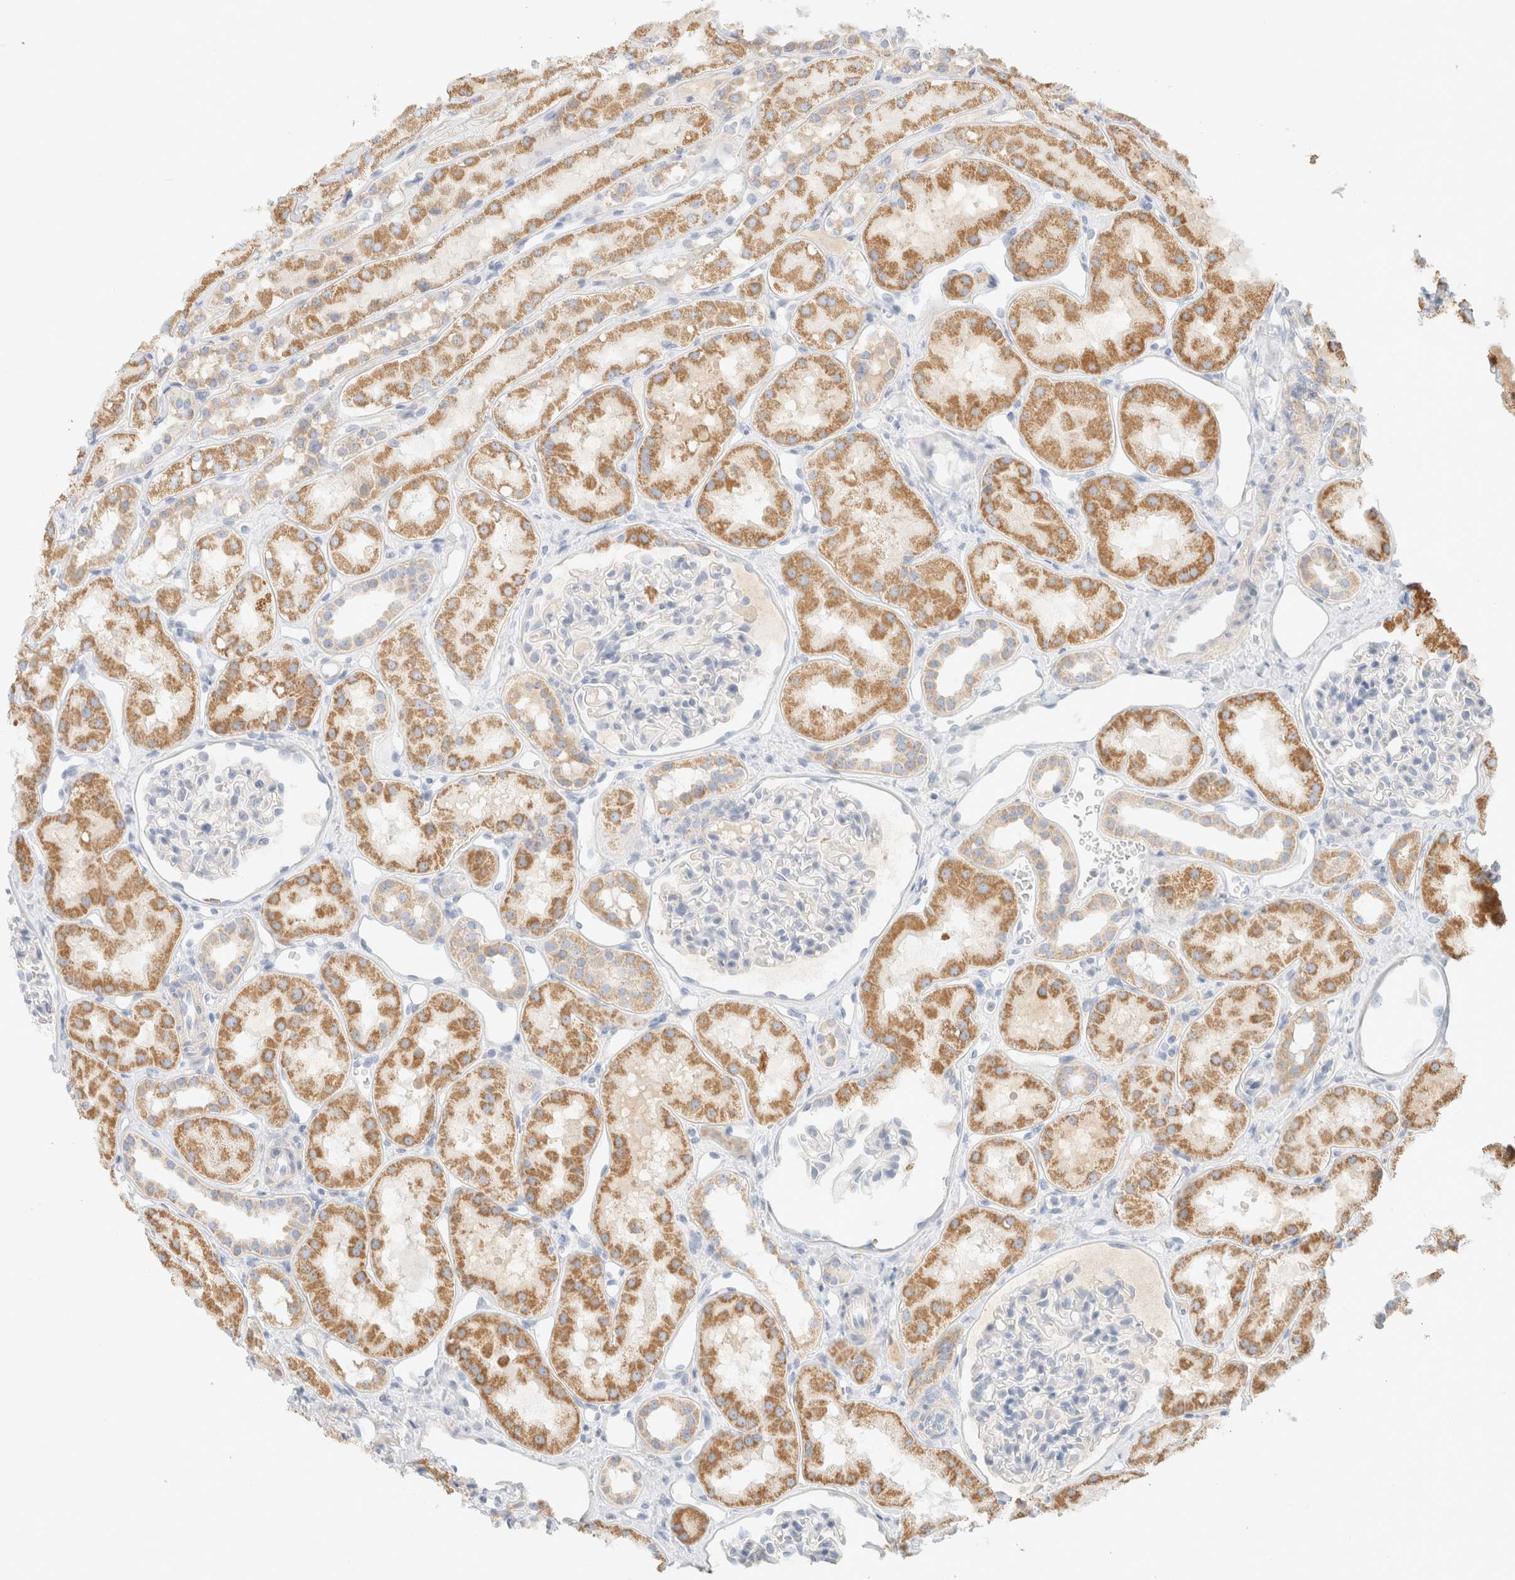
{"staining": {"intensity": "negative", "quantity": "none", "location": "none"}, "tissue": "kidney", "cell_type": "Cells in glomeruli", "image_type": "normal", "snomed": [{"axis": "morphology", "description": "Normal tissue, NOS"}, {"axis": "topography", "description": "Kidney"}], "caption": "The micrograph displays no staining of cells in glomeruli in benign kidney.", "gene": "HDHD3", "patient": {"sex": "male", "age": 16}}